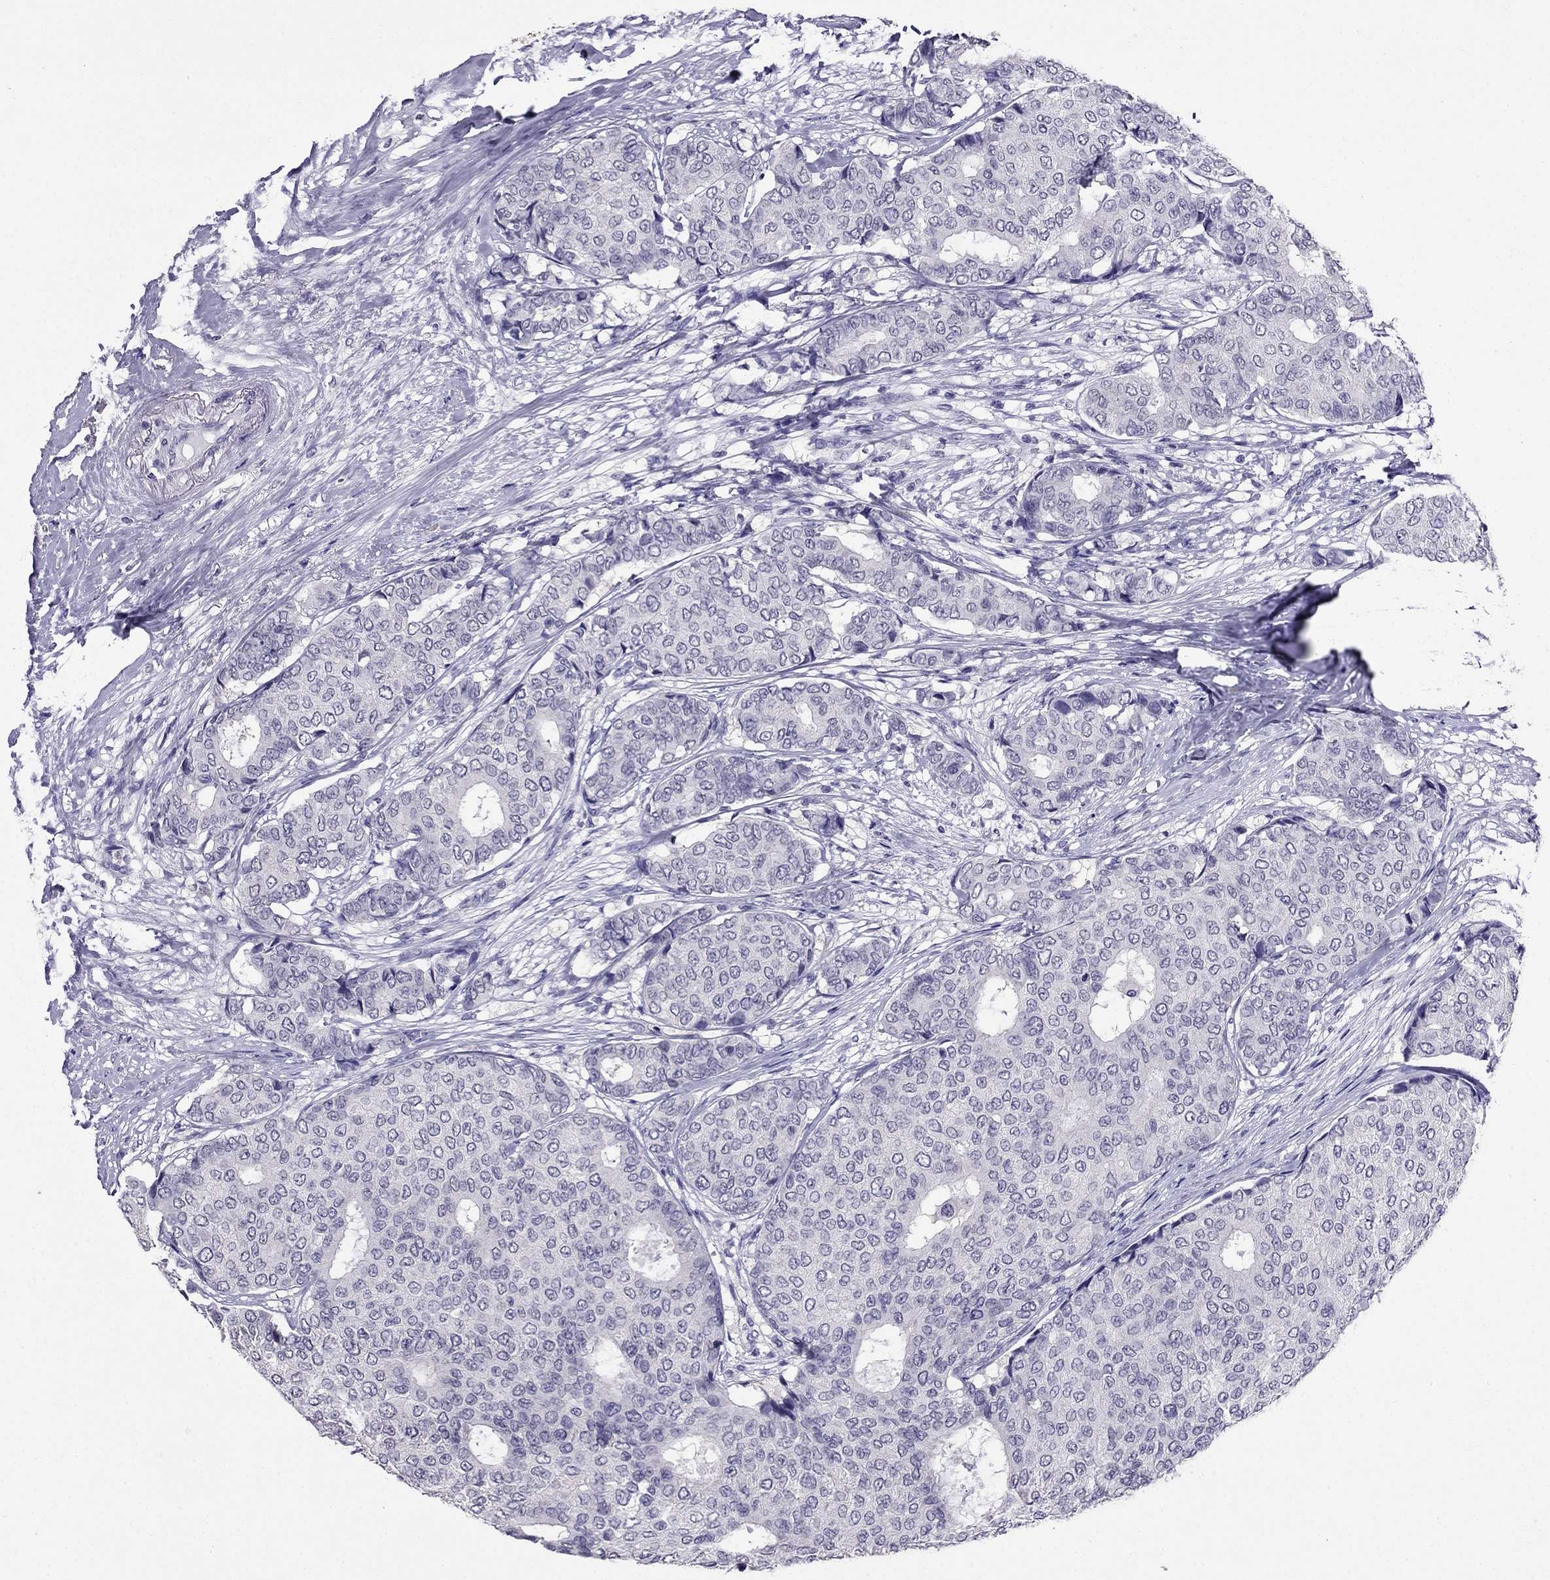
{"staining": {"intensity": "negative", "quantity": "none", "location": "none"}, "tissue": "breast cancer", "cell_type": "Tumor cells", "image_type": "cancer", "snomed": [{"axis": "morphology", "description": "Duct carcinoma"}, {"axis": "topography", "description": "Breast"}], "caption": "Photomicrograph shows no significant protein staining in tumor cells of breast intraductal carcinoma. (Stains: DAB IHC with hematoxylin counter stain, Microscopy: brightfield microscopy at high magnification).", "gene": "OLFM4", "patient": {"sex": "female", "age": 75}}